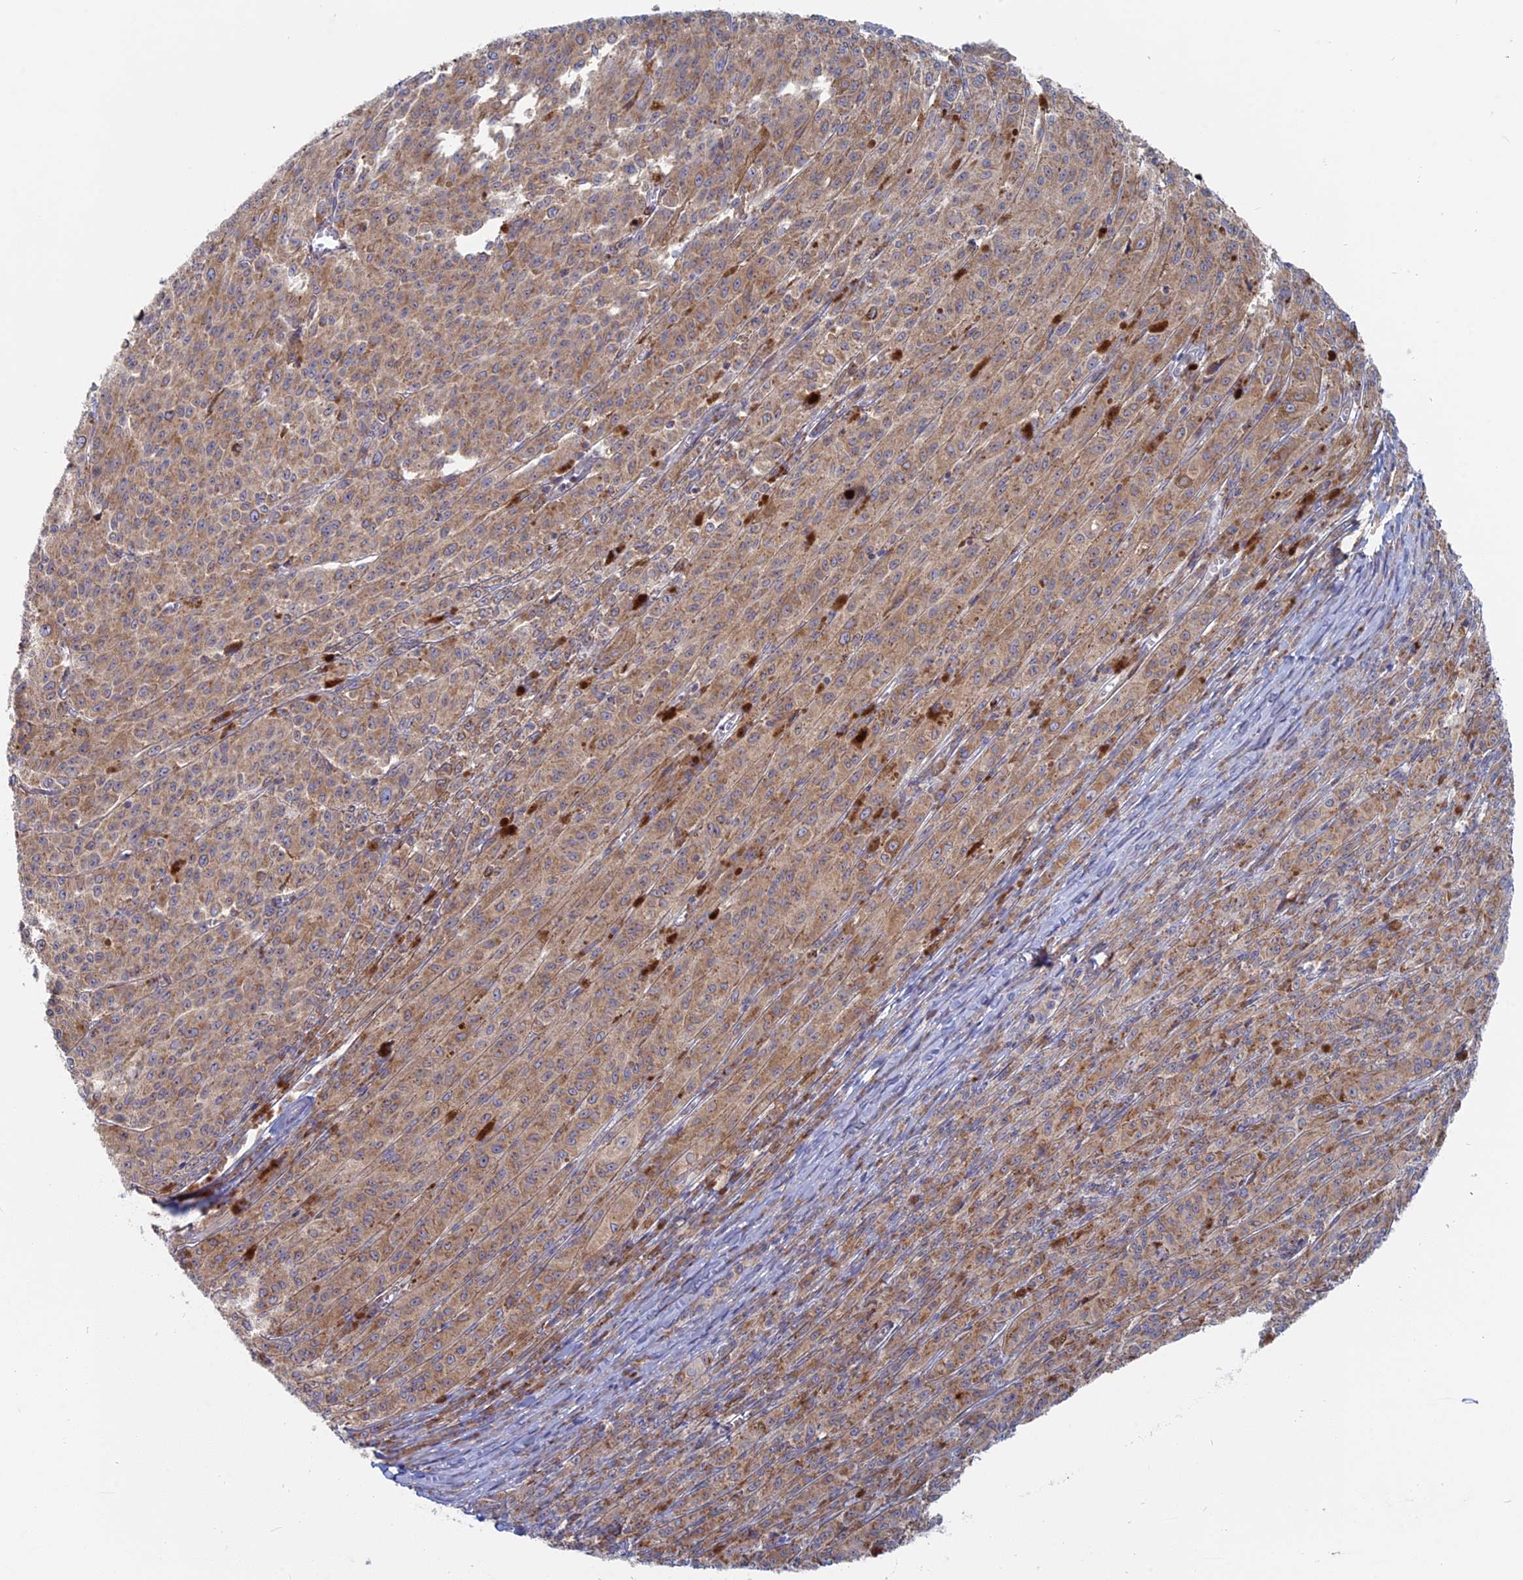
{"staining": {"intensity": "moderate", "quantity": ">75%", "location": "cytoplasmic/membranous"}, "tissue": "melanoma", "cell_type": "Tumor cells", "image_type": "cancer", "snomed": [{"axis": "morphology", "description": "Malignant melanoma, NOS"}, {"axis": "topography", "description": "Skin"}], "caption": "Immunohistochemical staining of melanoma demonstrates medium levels of moderate cytoplasmic/membranous staining in approximately >75% of tumor cells. (DAB (3,3'-diaminobenzidine) = brown stain, brightfield microscopy at high magnification).", "gene": "TBC1D30", "patient": {"sex": "female", "age": 52}}